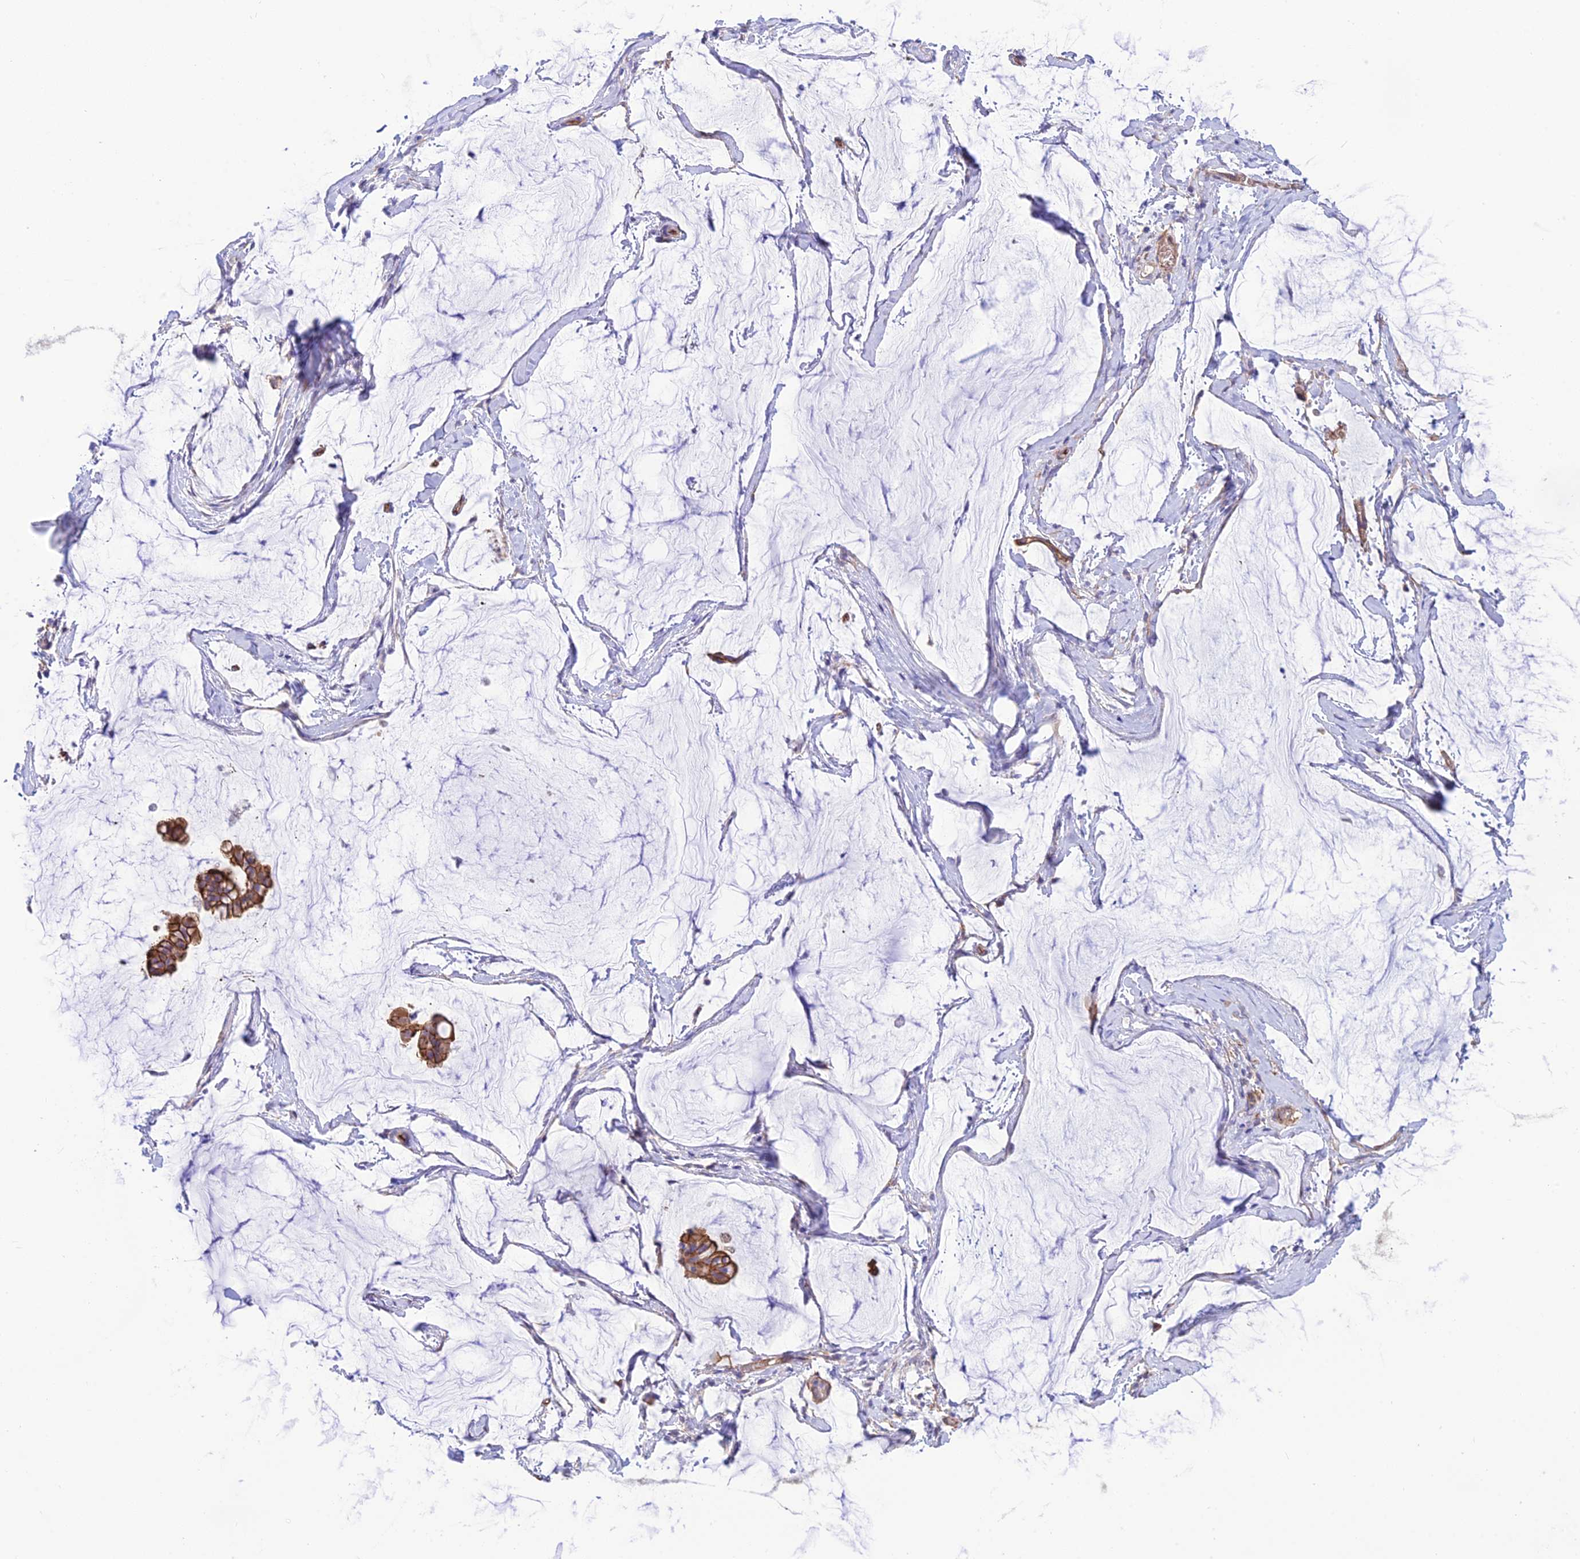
{"staining": {"intensity": "strong", "quantity": "25%-75%", "location": "cytoplasmic/membranous"}, "tissue": "ovarian cancer", "cell_type": "Tumor cells", "image_type": "cancer", "snomed": [{"axis": "morphology", "description": "Cystadenocarcinoma, mucinous, NOS"}, {"axis": "topography", "description": "Ovary"}], "caption": "Ovarian cancer stained with a protein marker shows strong staining in tumor cells.", "gene": "YPEL5", "patient": {"sex": "female", "age": 73}}